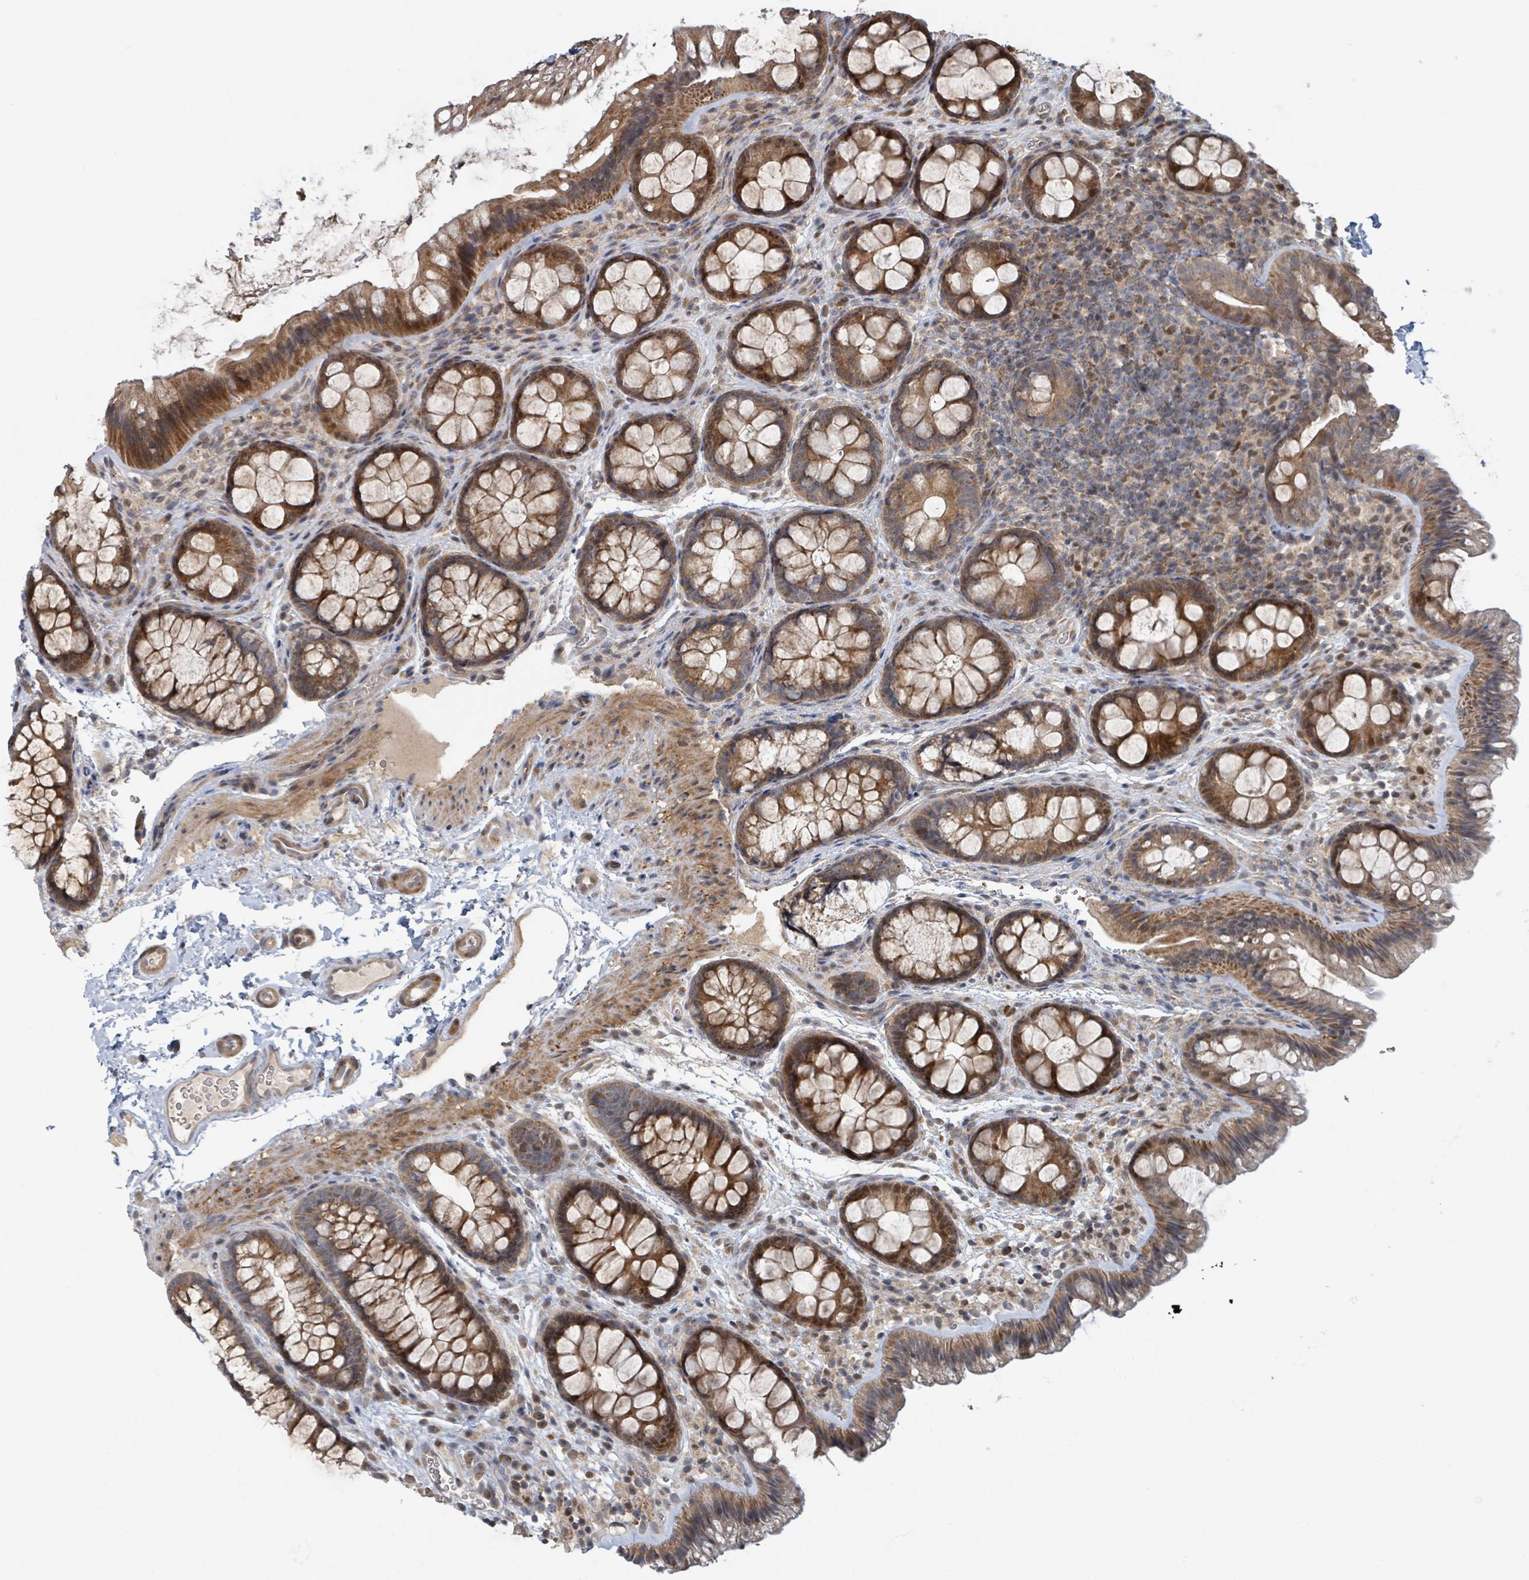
{"staining": {"intensity": "moderate", "quantity": ">75%", "location": "cytoplasmic/membranous"}, "tissue": "colon", "cell_type": "Endothelial cells", "image_type": "normal", "snomed": [{"axis": "morphology", "description": "Normal tissue, NOS"}, {"axis": "topography", "description": "Colon"}], "caption": "Immunohistochemistry (IHC) of normal human colon exhibits medium levels of moderate cytoplasmic/membranous expression in approximately >75% of endothelial cells. The staining is performed using DAB brown chromogen to label protein expression. The nuclei are counter-stained blue using hematoxylin.", "gene": "HIVEP1", "patient": {"sex": "male", "age": 46}}